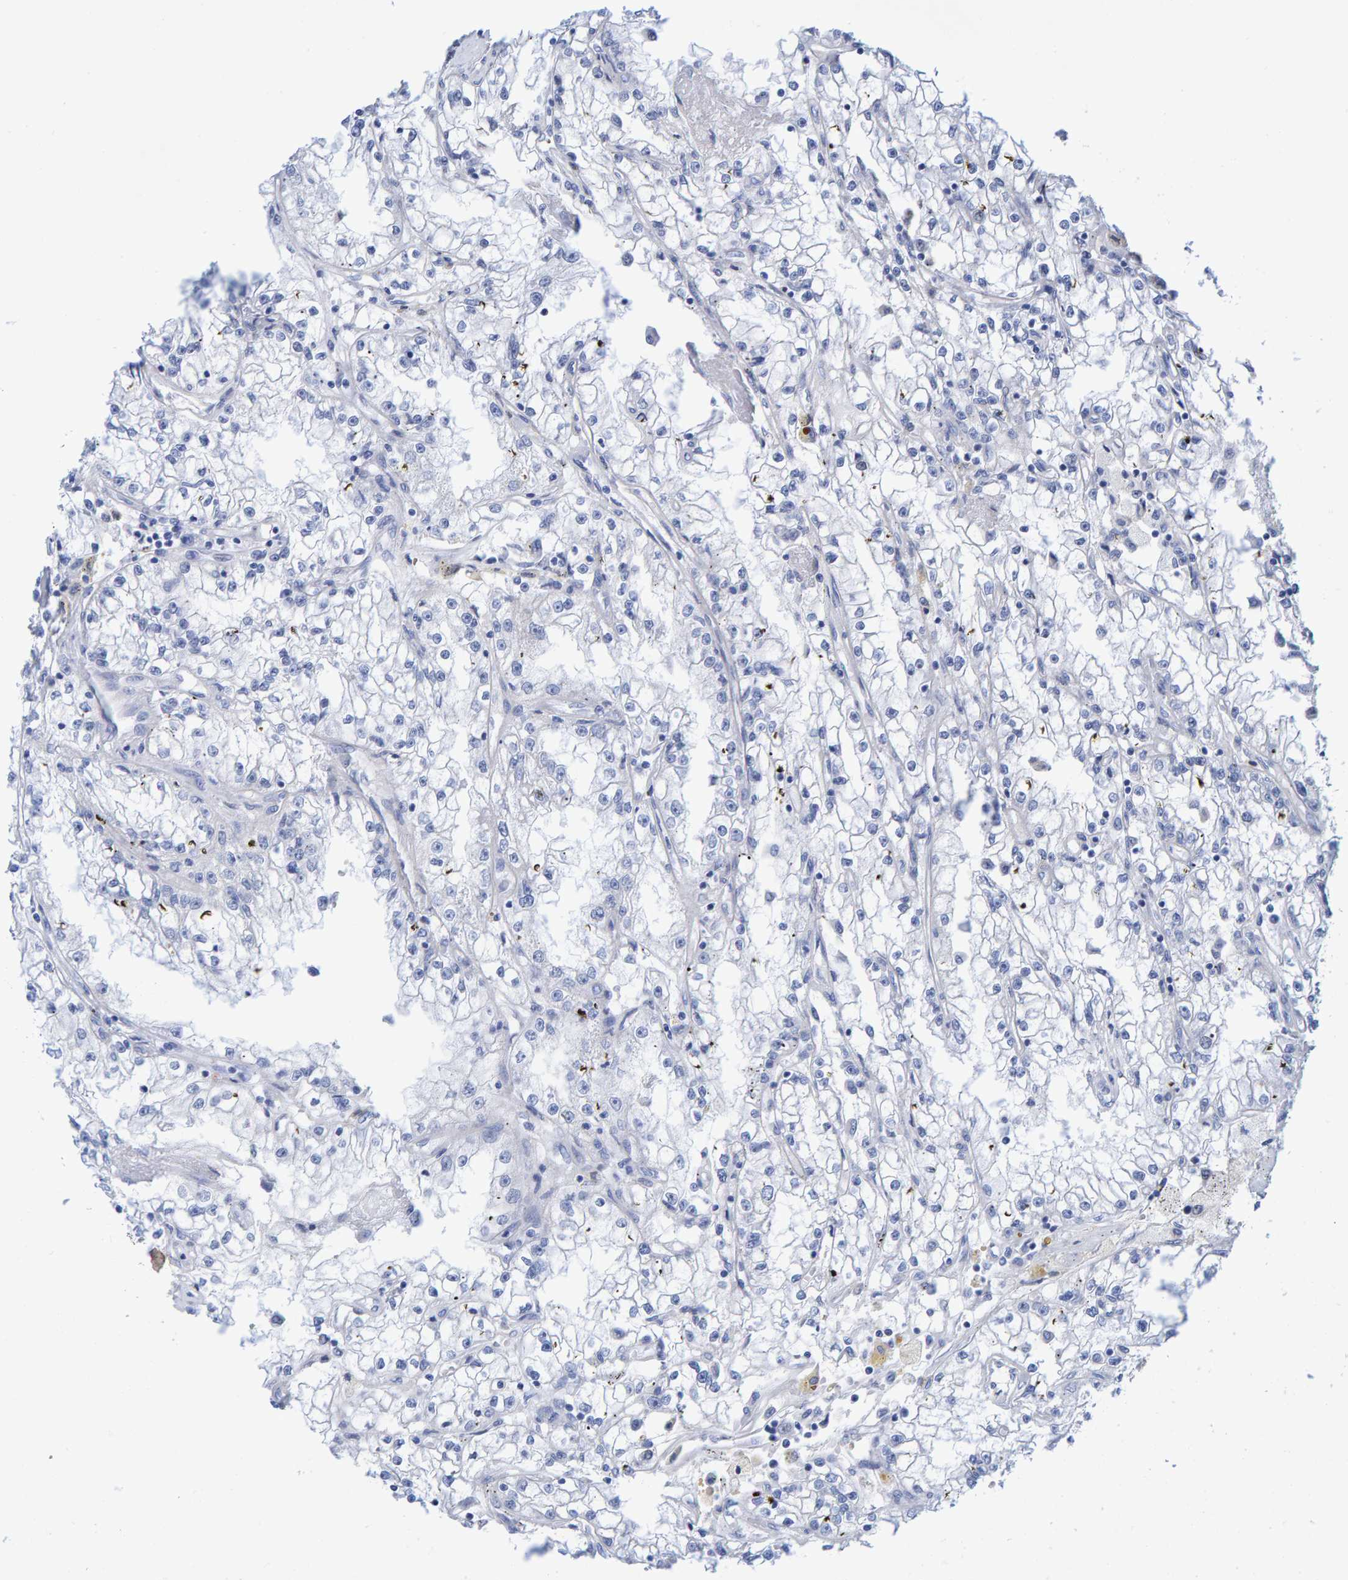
{"staining": {"intensity": "negative", "quantity": "none", "location": "none"}, "tissue": "renal cancer", "cell_type": "Tumor cells", "image_type": "cancer", "snomed": [{"axis": "morphology", "description": "Adenocarcinoma, NOS"}, {"axis": "topography", "description": "Kidney"}], "caption": "High power microscopy photomicrograph of an immunohistochemistry micrograph of renal adenocarcinoma, revealing no significant positivity in tumor cells. The staining is performed using DAB brown chromogen with nuclei counter-stained in using hematoxylin.", "gene": "JAKMIP3", "patient": {"sex": "male", "age": 56}}